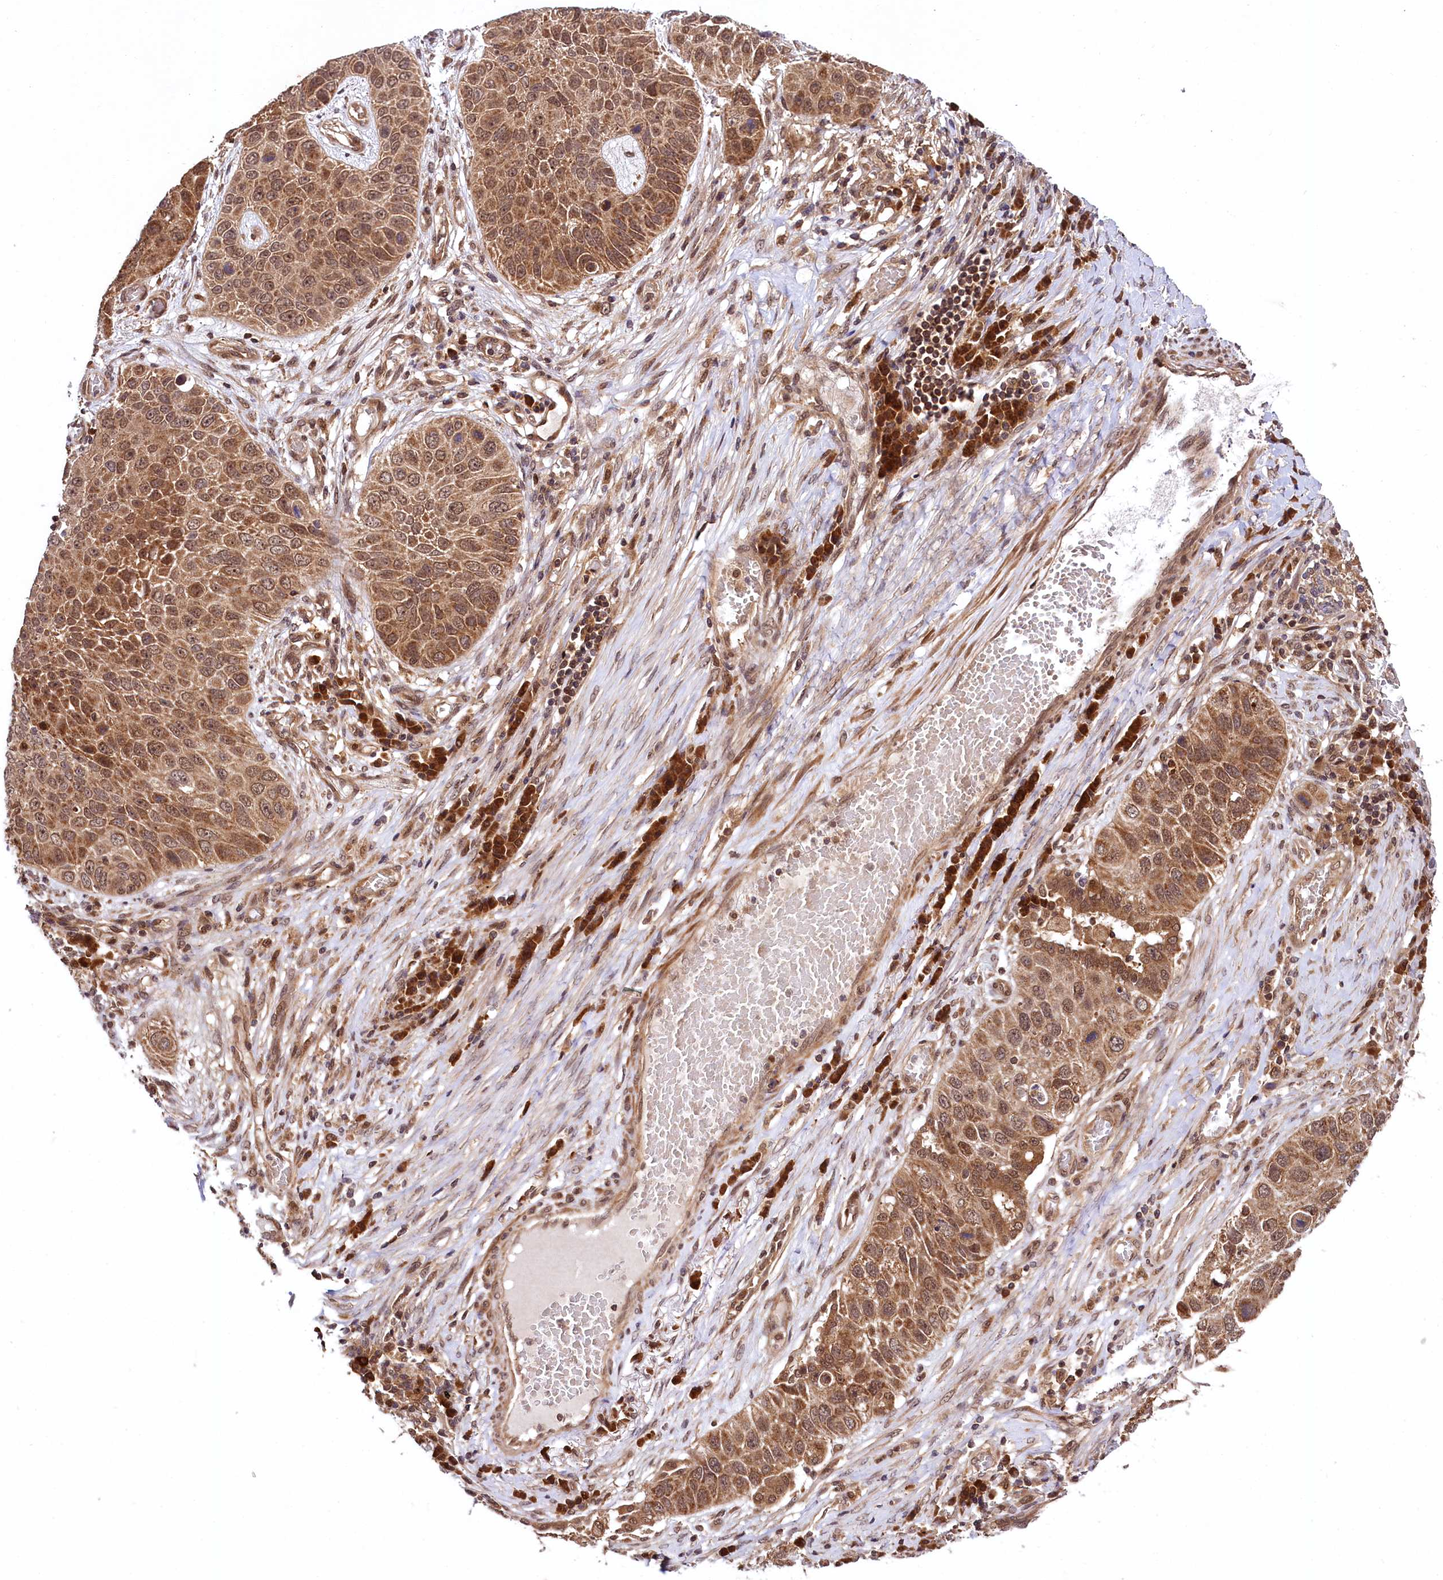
{"staining": {"intensity": "moderate", "quantity": ">75%", "location": "cytoplasmic/membranous,nuclear"}, "tissue": "lung cancer", "cell_type": "Tumor cells", "image_type": "cancer", "snomed": [{"axis": "morphology", "description": "Squamous cell carcinoma, NOS"}, {"axis": "topography", "description": "Lung"}], "caption": "This photomicrograph exhibits IHC staining of lung cancer (squamous cell carcinoma), with medium moderate cytoplasmic/membranous and nuclear expression in about >75% of tumor cells.", "gene": "UBE3A", "patient": {"sex": "male", "age": 61}}